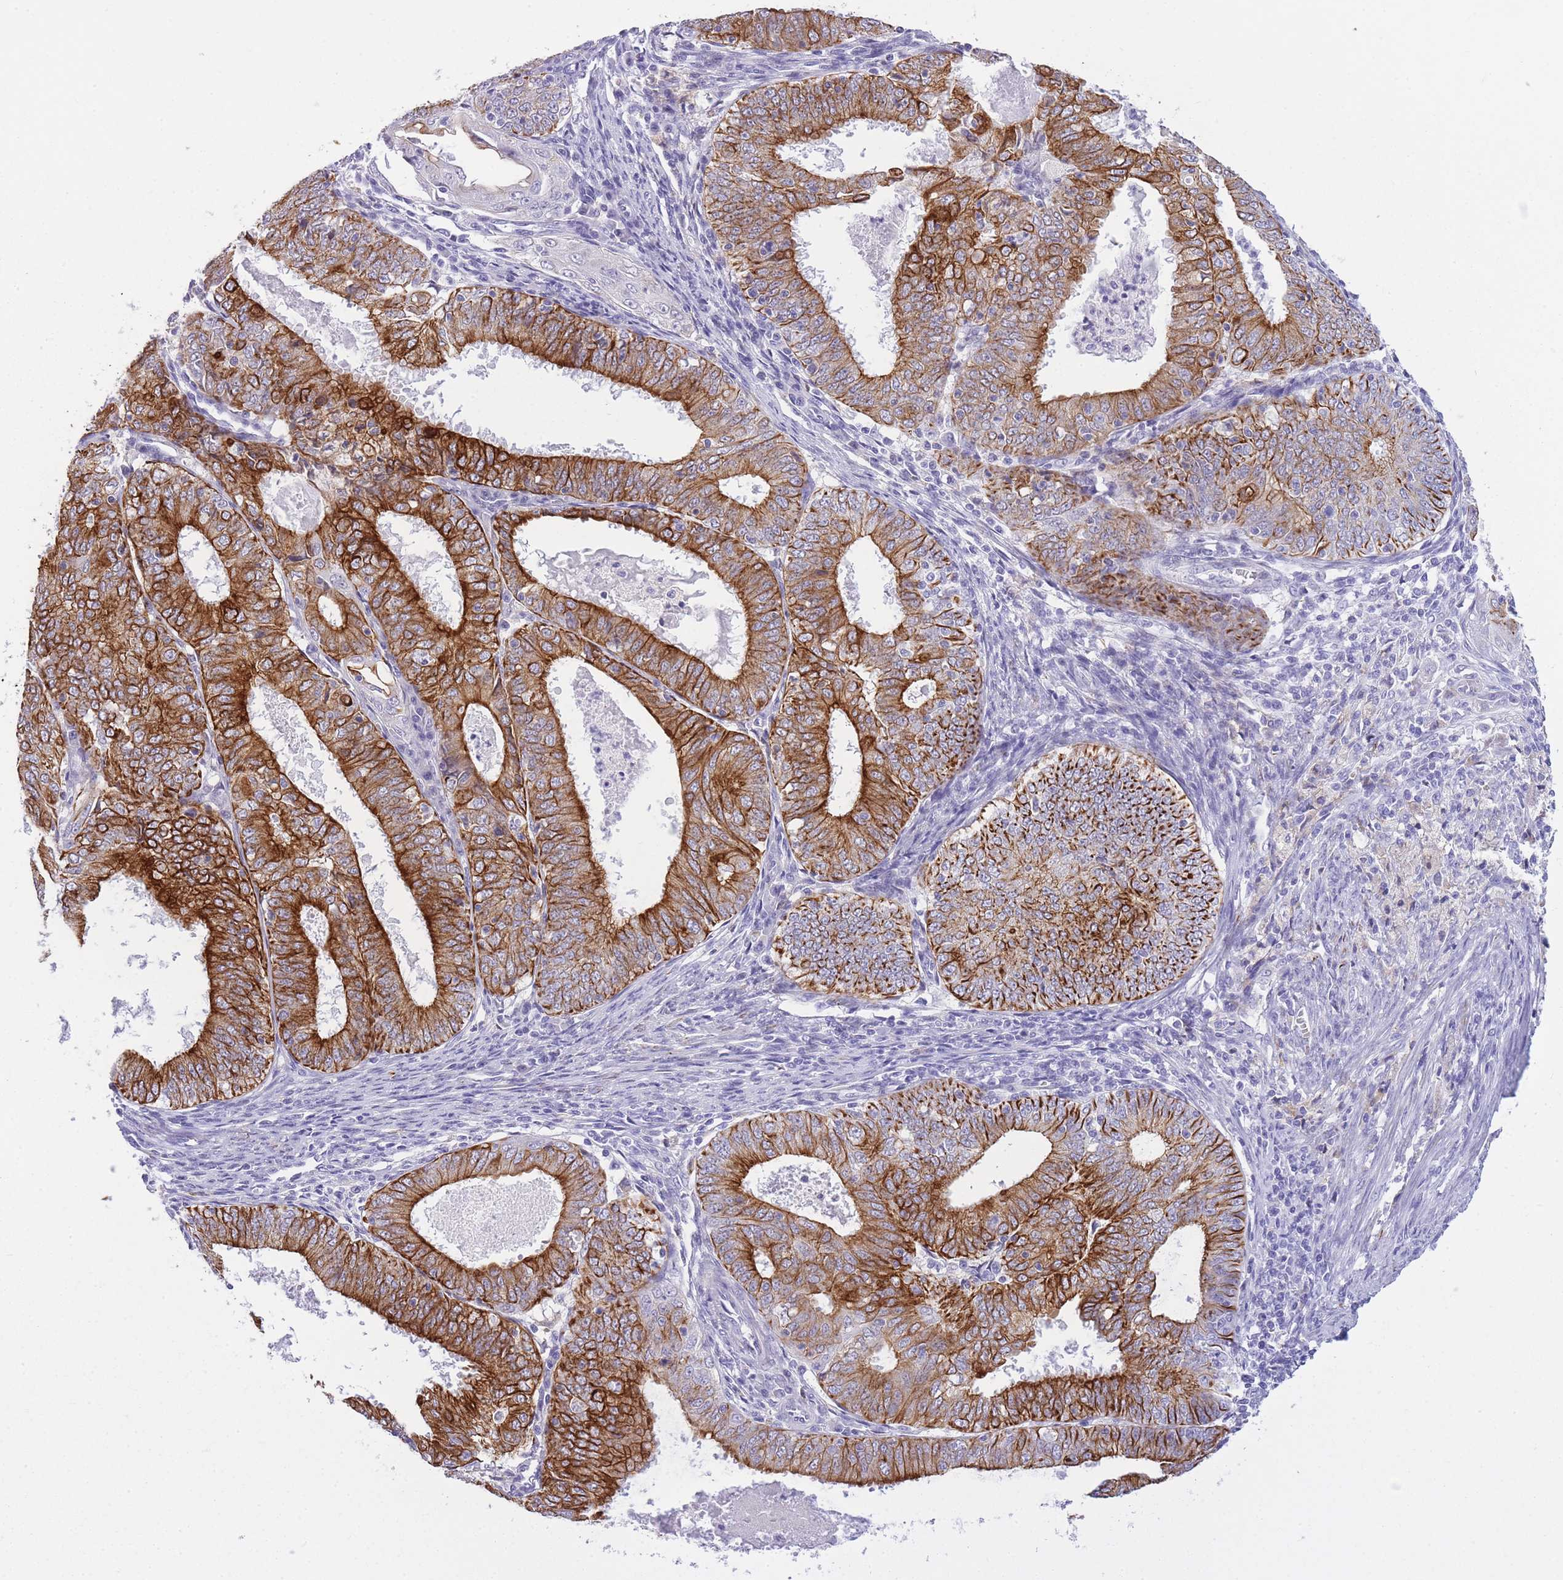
{"staining": {"intensity": "strong", "quantity": ">75%", "location": "cytoplasmic/membranous"}, "tissue": "endometrial cancer", "cell_type": "Tumor cells", "image_type": "cancer", "snomed": [{"axis": "morphology", "description": "Adenocarcinoma, NOS"}, {"axis": "topography", "description": "Endometrium"}], "caption": "High-magnification brightfield microscopy of endometrial adenocarcinoma stained with DAB (3,3'-diaminobenzidine) (brown) and counterstained with hematoxylin (blue). tumor cells exhibit strong cytoplasmic/membranous positivity is seen in about>75% of cells.", "gene": "RADX", "patient": {"sex": "female", "age": 57}}